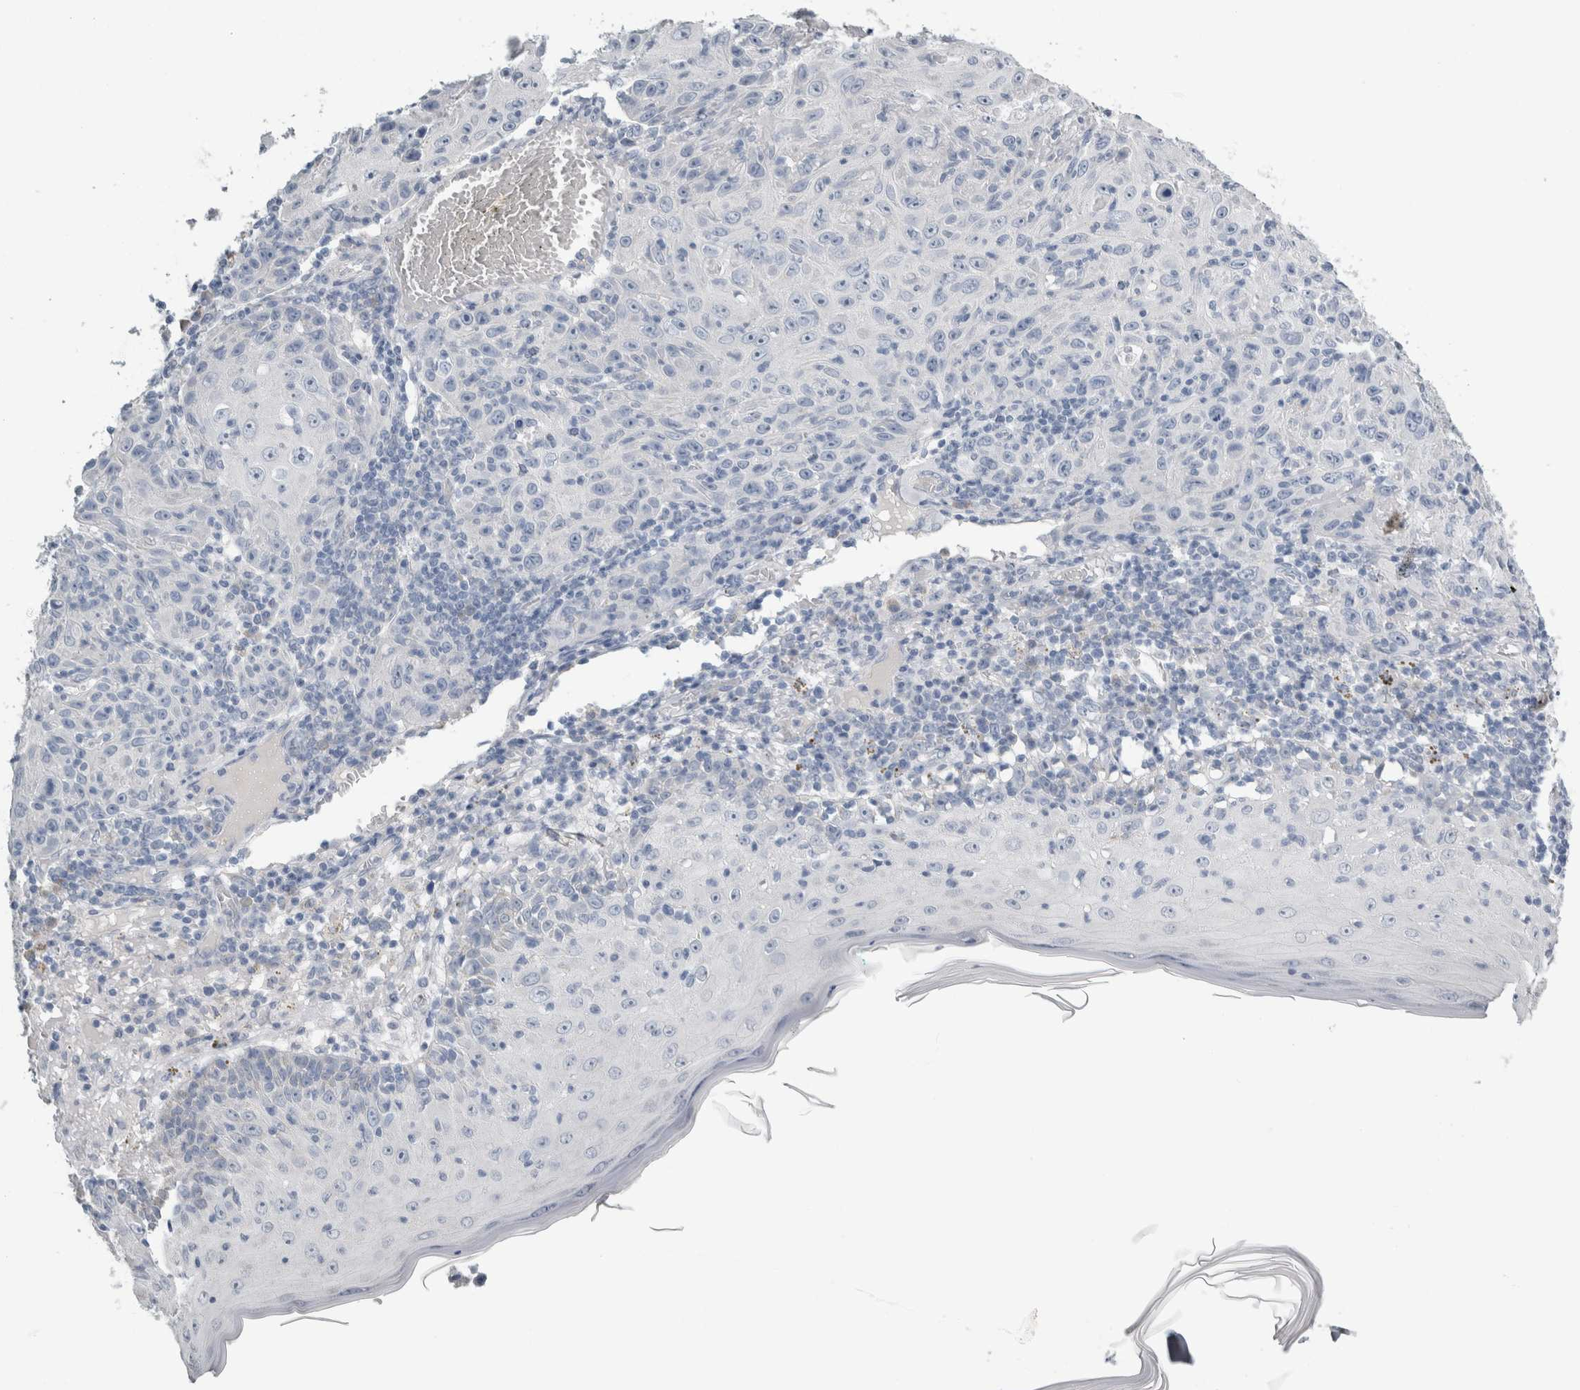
{"staining": {"intensity": "negative", "quantity": "none", "location": "none"}, "tissue": "skin cancer", "cell_type": "Tumor cells", "image_type": "cancer", "snomed": [{"axis": "morphology", "description": "Squamous cell carcinoma, NOS"}, {"axis": "topography", "description": "Skin"}], "caption": "Micrograph shows no significant protein staining in tumor cells of squamous cell carcinoma (skin). (DAB immunohistochemistry, high magnification).", "gene": "NEFM", "patient": {"sex": "female", "age": 88}}